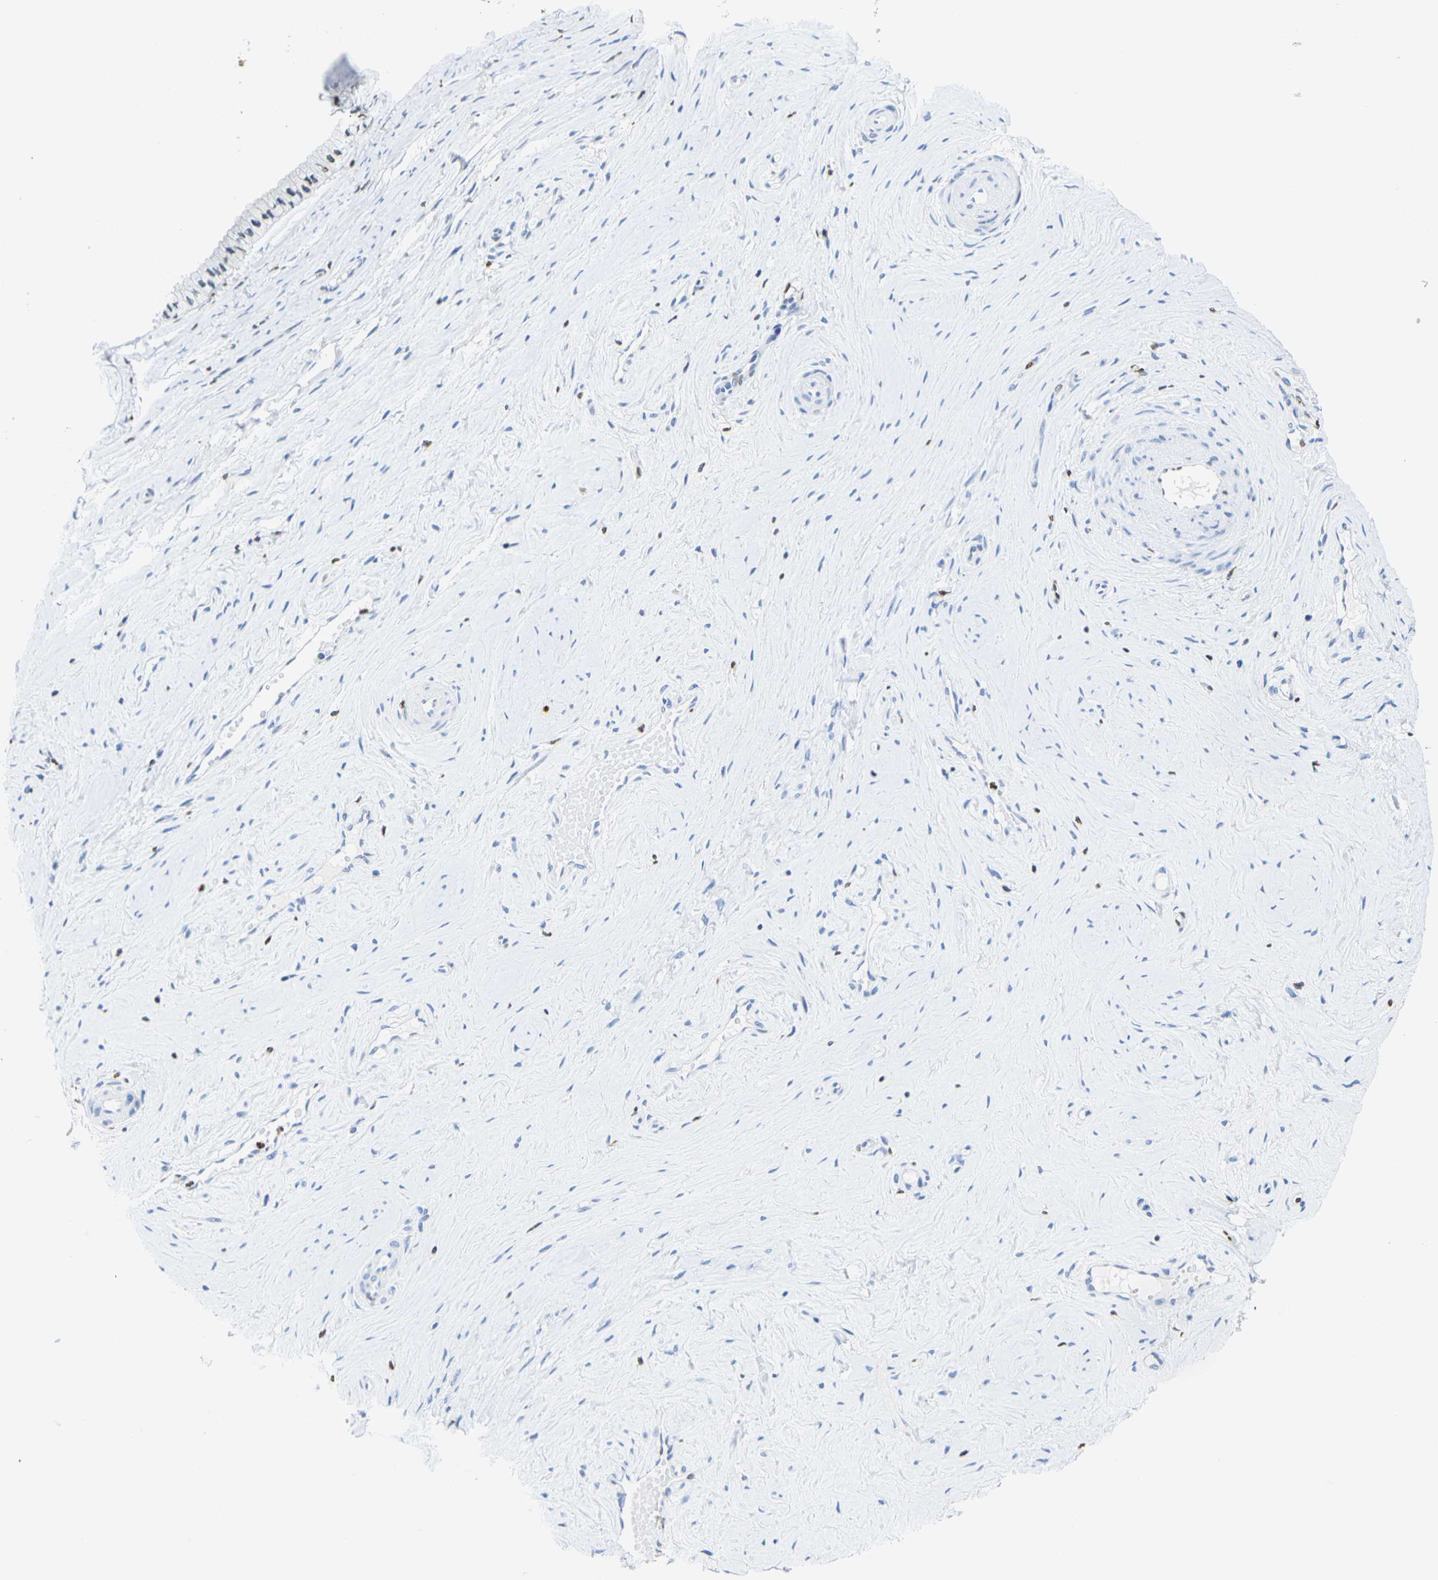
{"staining": {"intensity": "moderate", "quantity": "25%-75%", "location": "nuclear"}, "tissue": "cervix", "cell_type": "Glandular cells", "image_type": "normal", "snomed": [{"axis": "morphology", "description": "Normal tissue, NOS"}, {"axis": "topography", "description": "Cervix"}], "caption": "Cervix stained with DAB (3,3'-diaminobenzidine) IHC reveals medium levels of moderate nuclear expression in about 25%-75% of glandular cells.", "gene": "DRAXIN", "patient": {"sex": "female", "age": 39}}